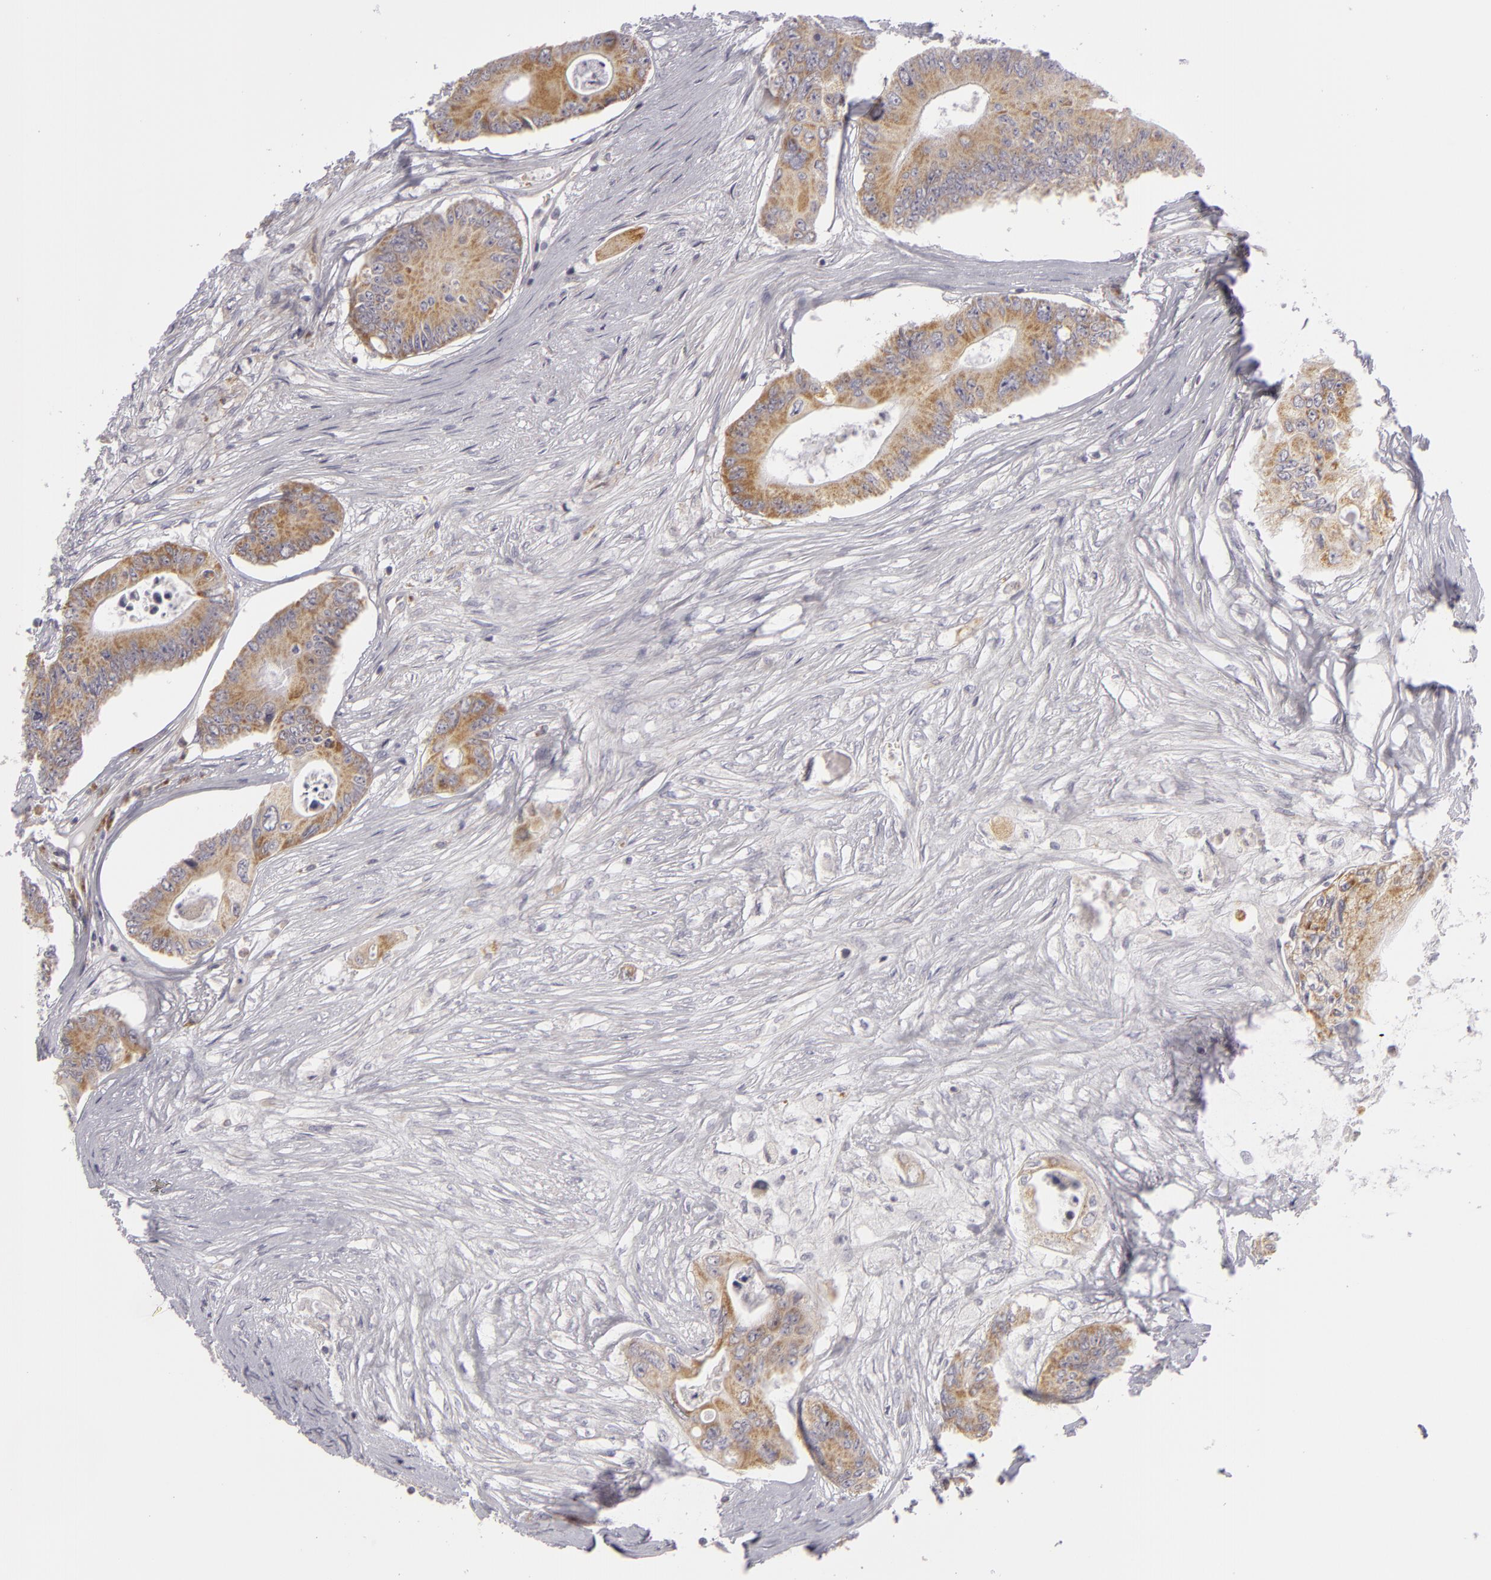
{"staining": {"intensity": "weak", "quantity": ">75%", "location": "cytoplasmic/membranous"}, "tissue": "colorectal cancer", "cell_type": "Tumor cells", "image_type": "cancer", "snomed": [{"axis": "morphology", "description": "Adenocarcinoma, NOS"}, {"axis": "topography", "description": "Colon"}], "caption": "Tumor cells reveal weak cytoplasmic/membranous expression in approximately >75% of cells in adenocarcinoma (colorectal).", "gene": "ATP2B3", "patient": {"sex": "male", "age": 65}}